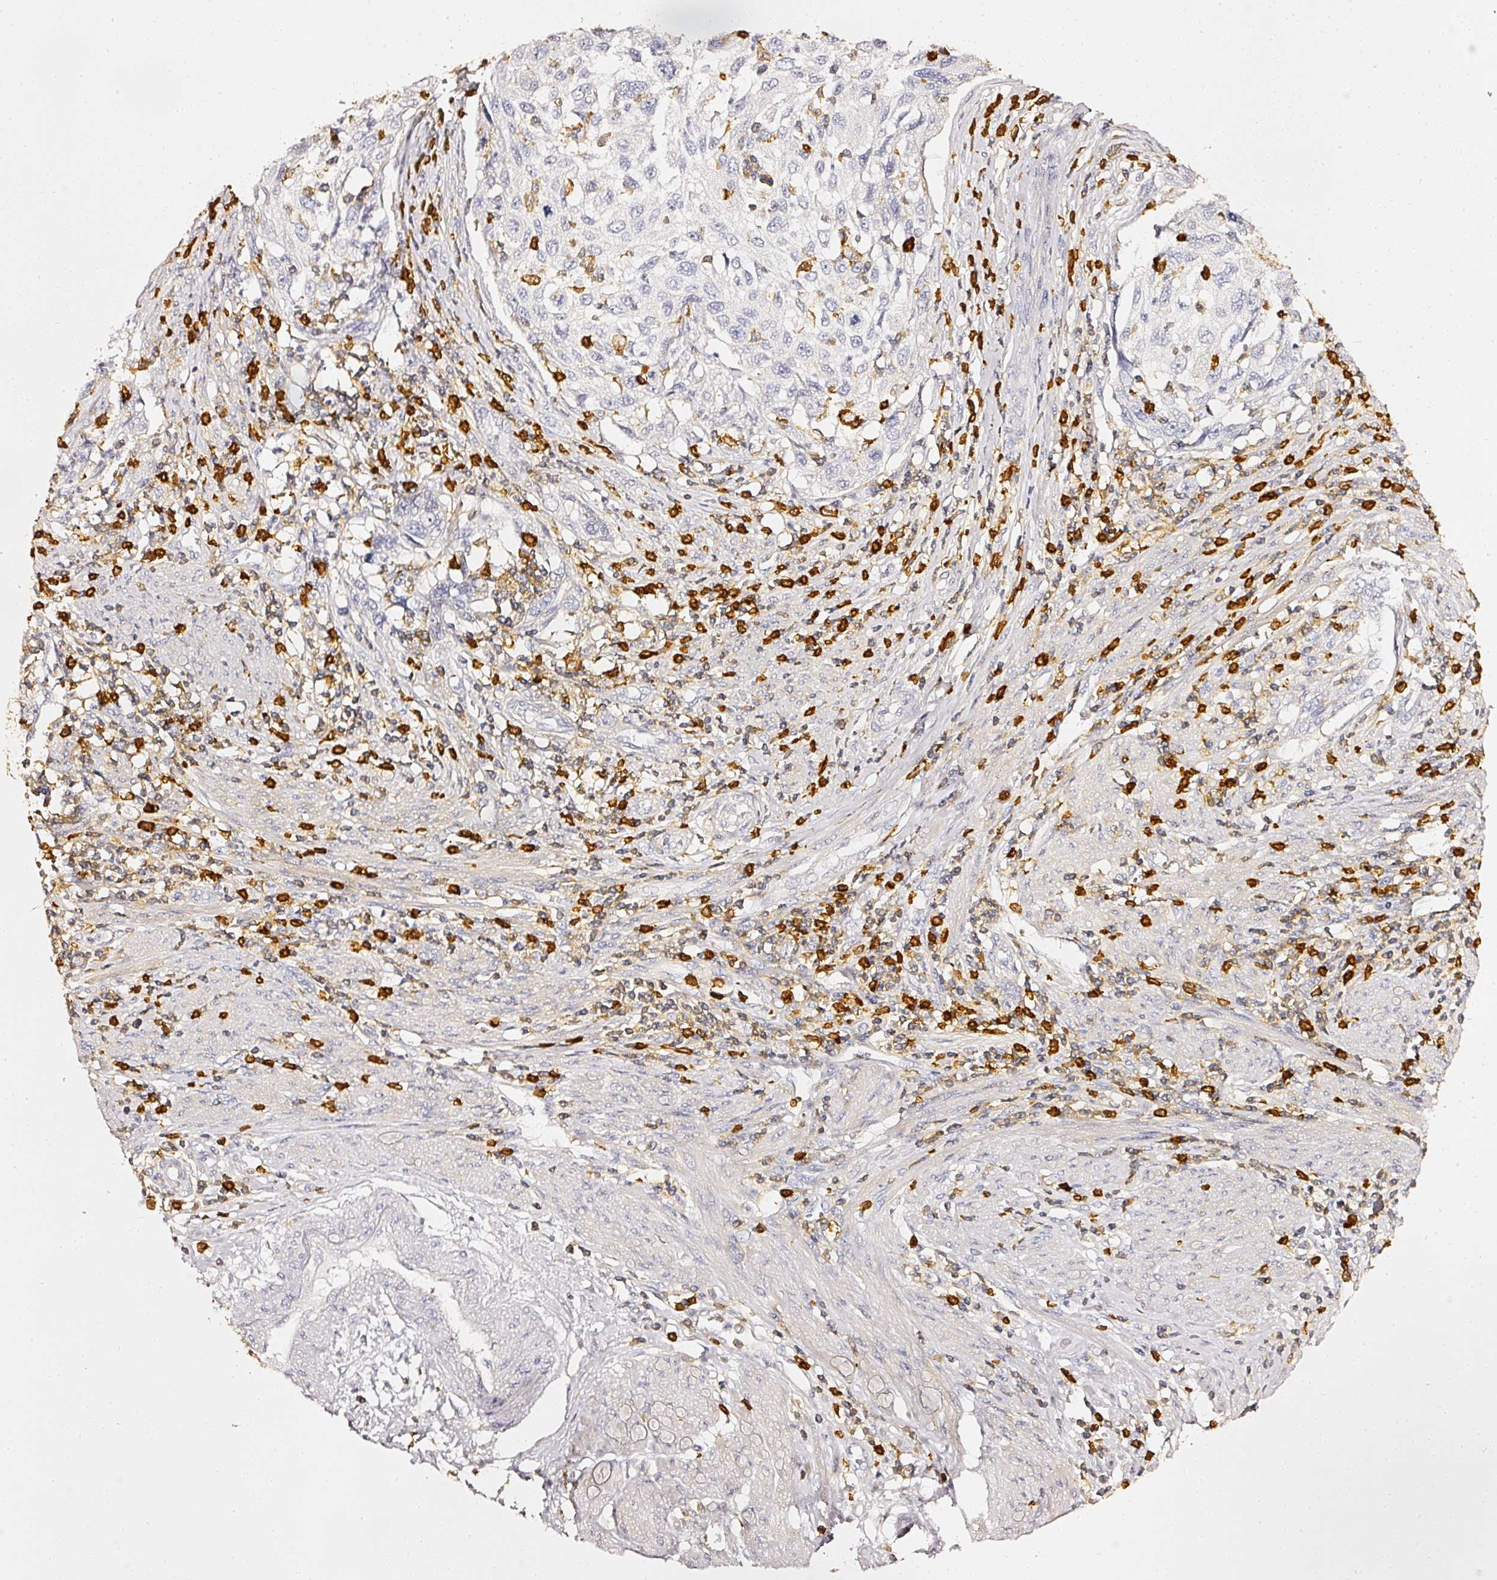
{"staining": {"intensity": "negative", "quantity": "none", "location": "none"}, "tissue": "cervical cancer", "cell_type": "Tumor cells", "image_type": "cancer", "snomed": [{"axis": "morphology", "description": "Squamous cell carcinoma, NOS"}, {"axis": "topography", "description": "Cervix"}], "caption": "A micrograph of cervical cancer stained for a protein displays no brown staining in tumor cells.", "gene": "EVL", "patient": {"sex": "female", "age": 70}}